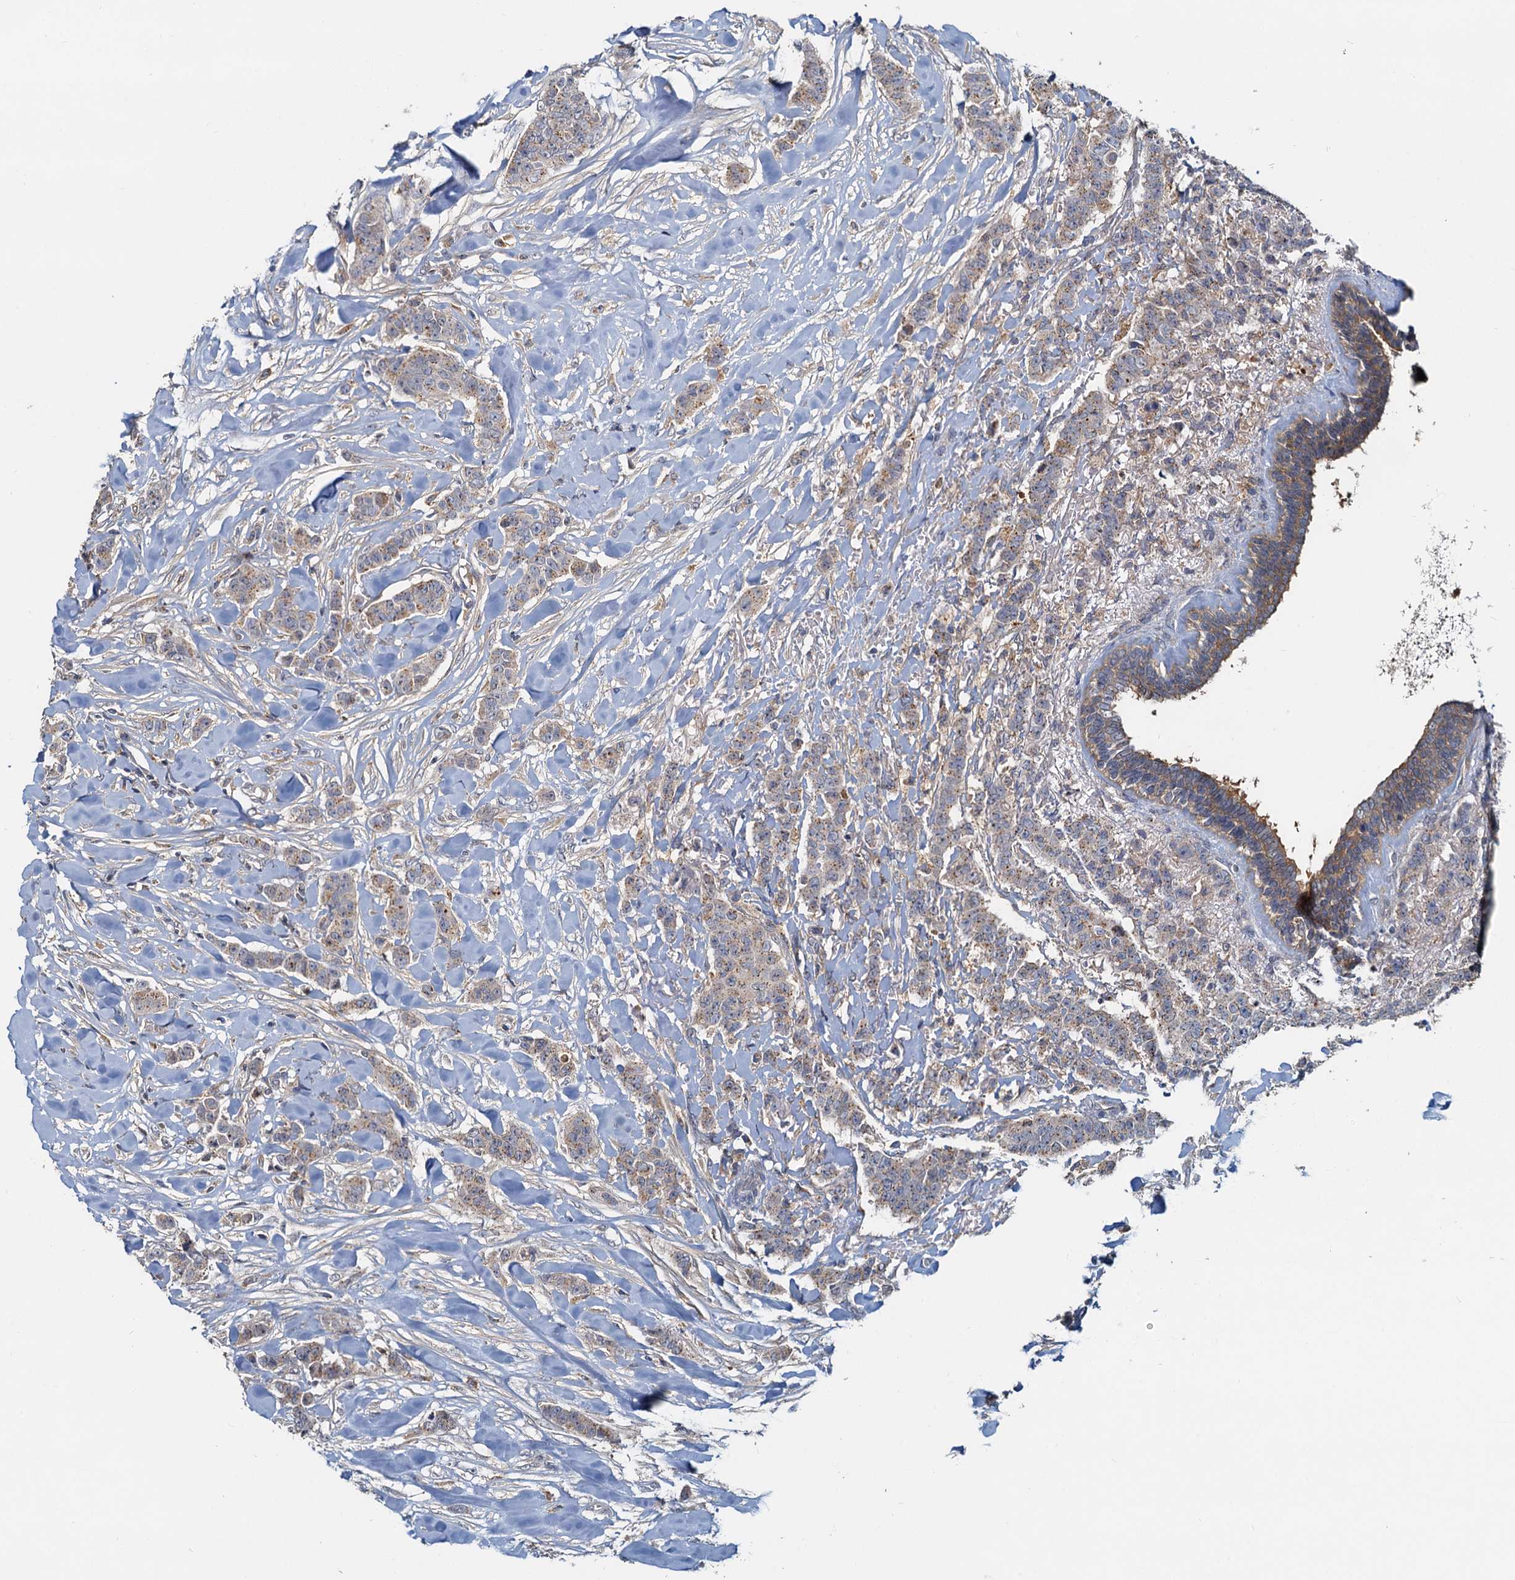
{"staining": {"intensity": "weak", "quantity": ">75%", "location": "cytoplasmic/membranous"}, "tissue": "breast cancer", "cell_type": "Tumor cells", "image_type": "cancer", "snomed": [{"axis": "morphology", "description": "Duct carcinoma"}, {"axis": "topography", "description": "Breast"}], "caption": "Brown immunohistochemical staining in infiltrating ductal carcinoma (breast) shows weak cytoplasmic/membranous staining in approximately >75% of tumor cells.", "gene": "TOLLIP", "patient": {"sex": "female", "age": 40}}